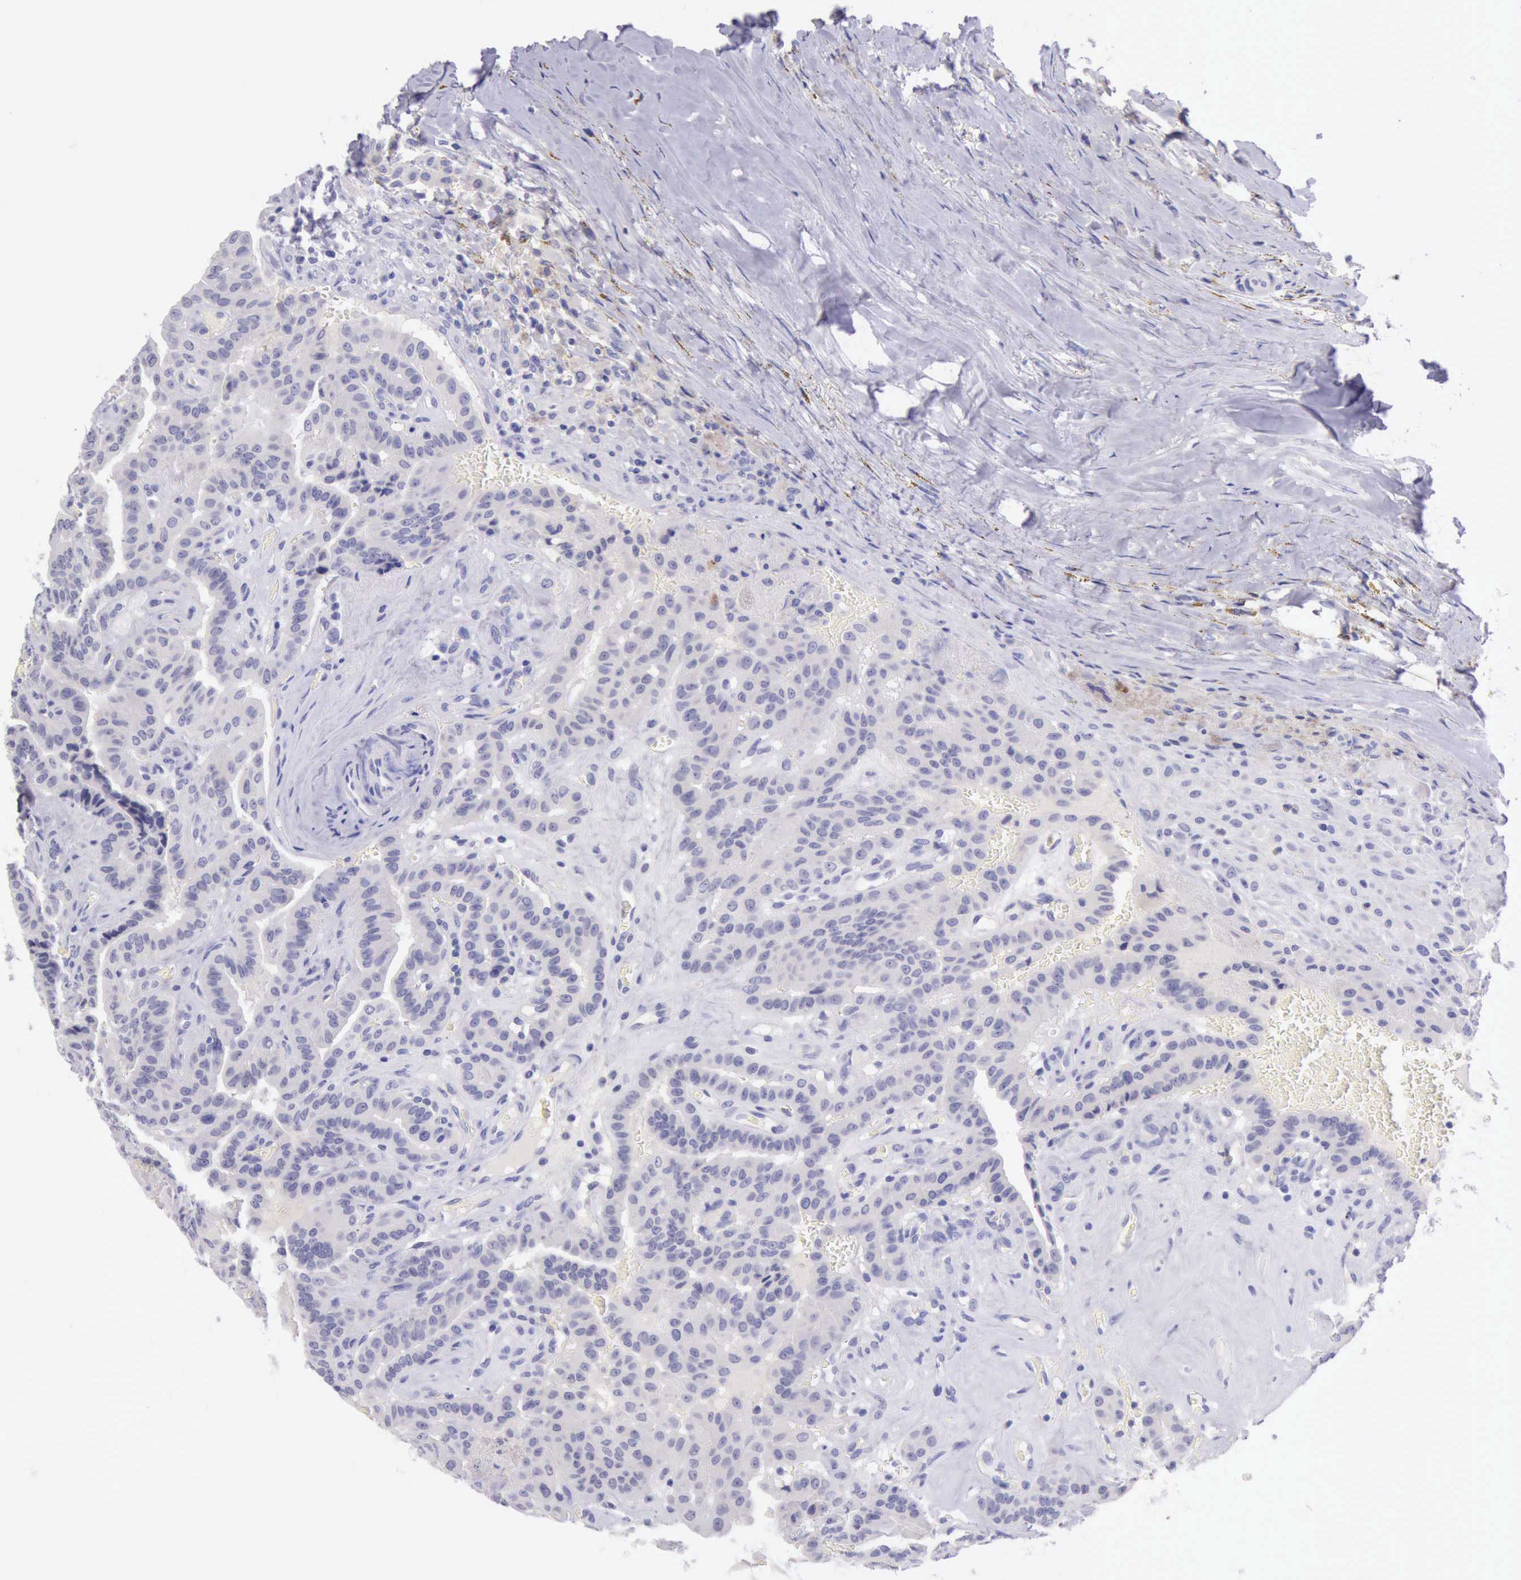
{"staining": {"intensity": "negative", "quantity": "none", "location": "none"}, "tissue": "thyroid cancer", "cell_type": "Tumor cells", "image_type": "cancer", "snomed": [{"axis": "morphology", "description": "Papillary adenocarcinoma, NOS"}, {"axis": "topography", "description": "Thyroid gland"}], "caption": "Immunohistochemistry micrograph of neoplastic tissue: human thyroid papillary adenocarcinoma stained with DAB (3,3'-diaminobenzidine) reveals no significant protein staining in tumor cells.", "gene": "LRFN5", "patient": {"sex": "male", "age": 87}}